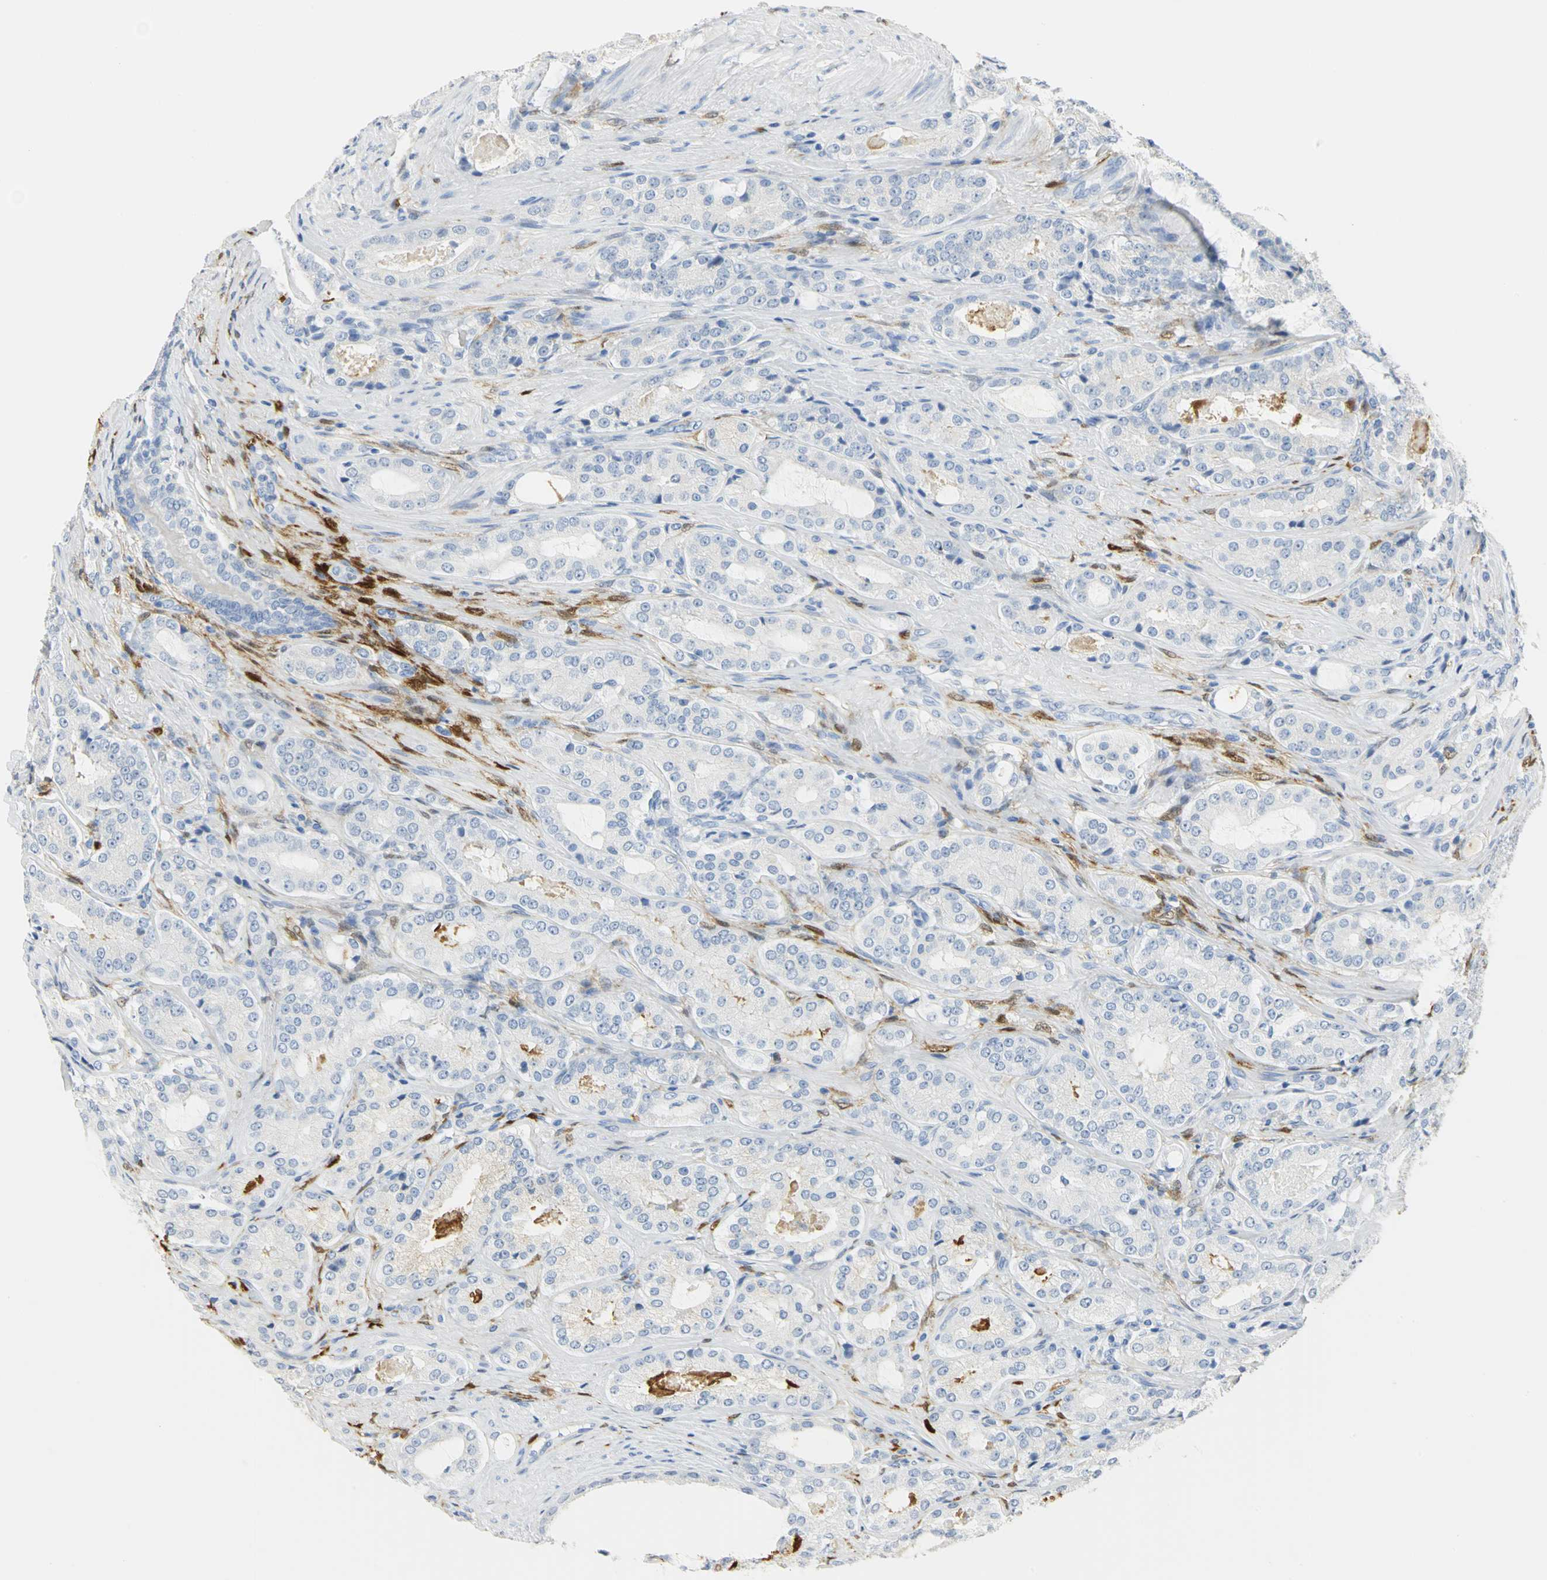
{"staining": {"intensity": "weak", "quantity": "<25%", "location": "cytoplasmic/membranous"}, "tissue": "prostate cancer", "cell_type": "Tumor cells", "image_type": "cancer", "snomed": [{"axis": "morphology", "description": "Adenocarcinoma, High grade"}, {"axis": "topography", "description": "Prostate"}], "caption": "The histopathology image demonstrates no staining of tumor cells in prostate adenocarcinoma (high-grade).", "gene": "CA3", "patient": {"sex": "male", "age": 72}}